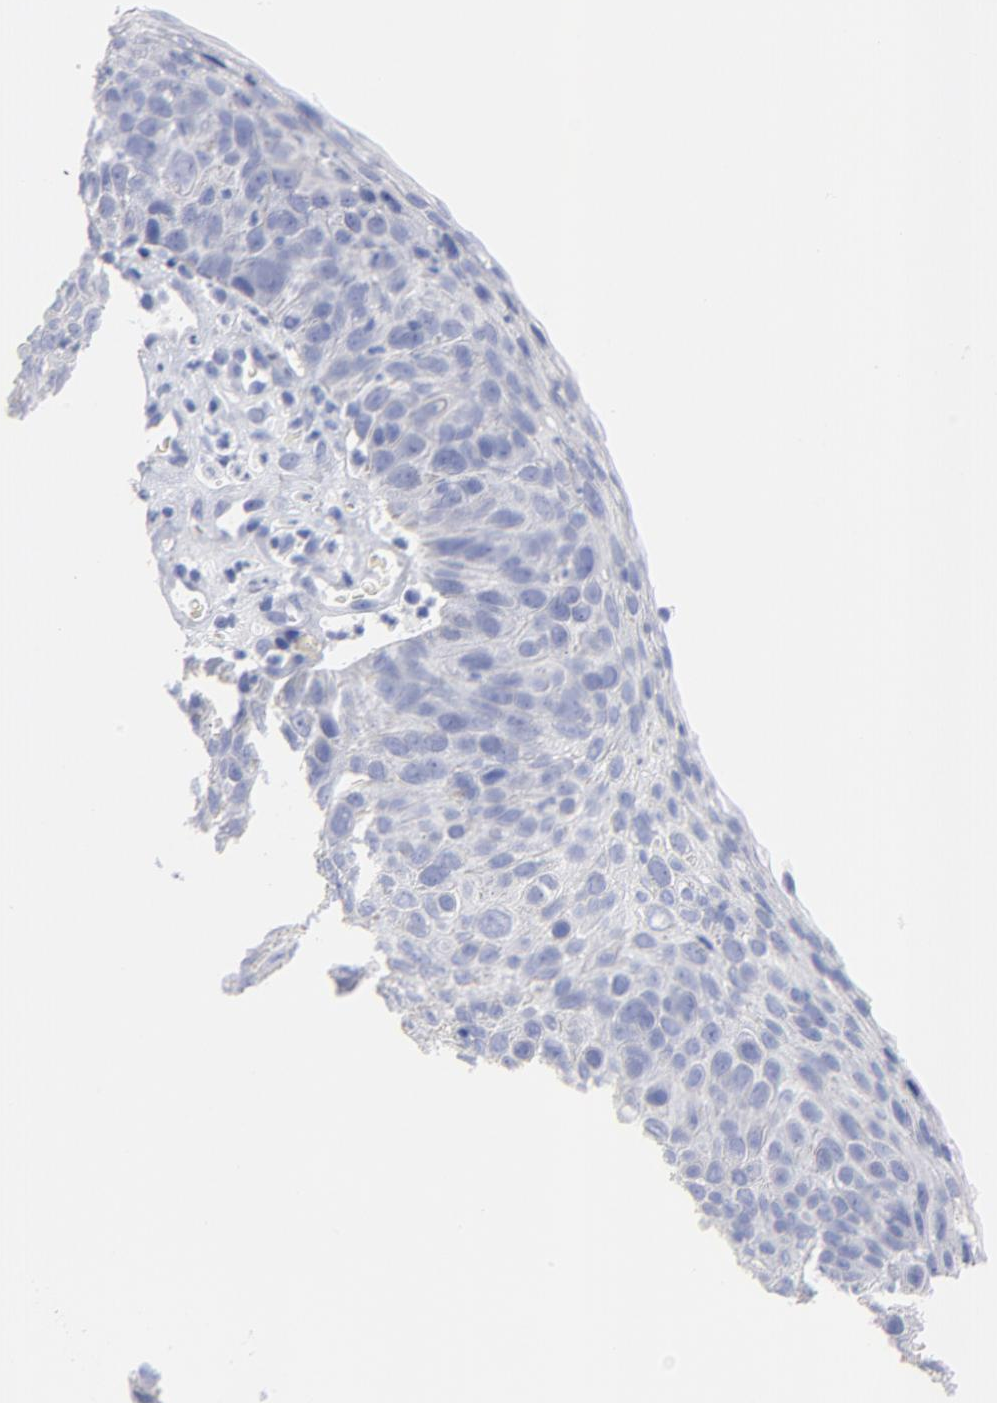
{"staining": {"intensity": "negative", "quantity": "none", "location": "none"}, "tissue": "skin cancer", "cell_type": "Tumor cells", "image_type": "cancer", "snomed": [{"axis": "morphology", "description": "Squamous cell carcinoma, NOS"}, {"axis": "topography", "description": "Skin"}], "caption": "DAB immunohistochemical staining of squamous cell carcinoma (skin) shows no significant positivity in tumor cells.", "gene": "ACY1", "patient": {"sex": "male", "age": 87}}